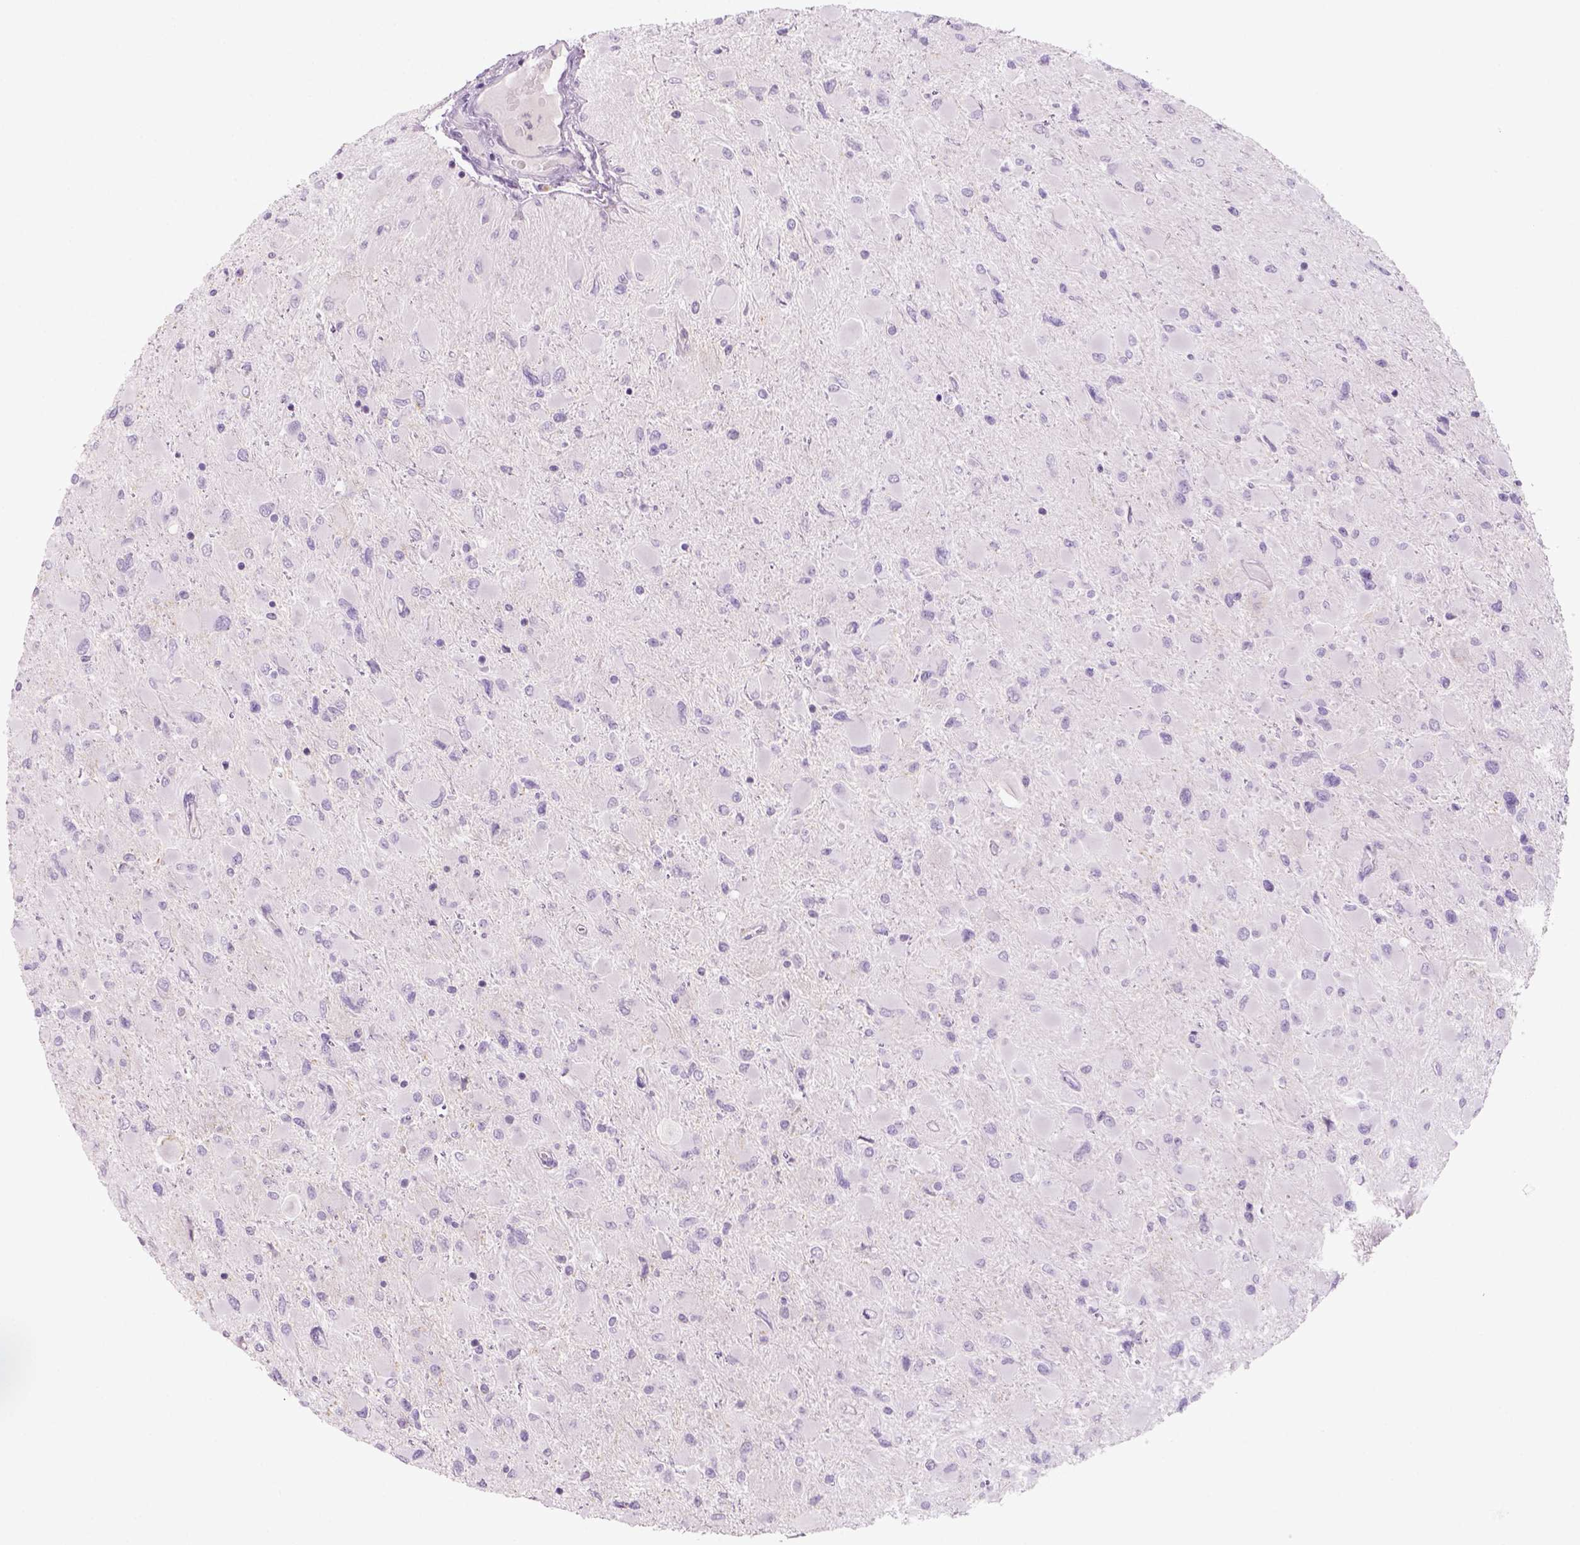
{"staining": {"intensity": "negative", "quantity": "none", "location": "none"}, "tissue": "glioma", "cell_type": "Tumor cells", "image_type": "cancer", "snomed": [{"axis": "morphology", "description": "Glioma, malignant, High grade"}, {"axis": "topography", "description": "Cerebral cortex"}], "caption": "IHC of glioma demonstrates no positivity in tumor cells.", "gene": "KRT25", "patient": {"sex": "female", "age": 36}}